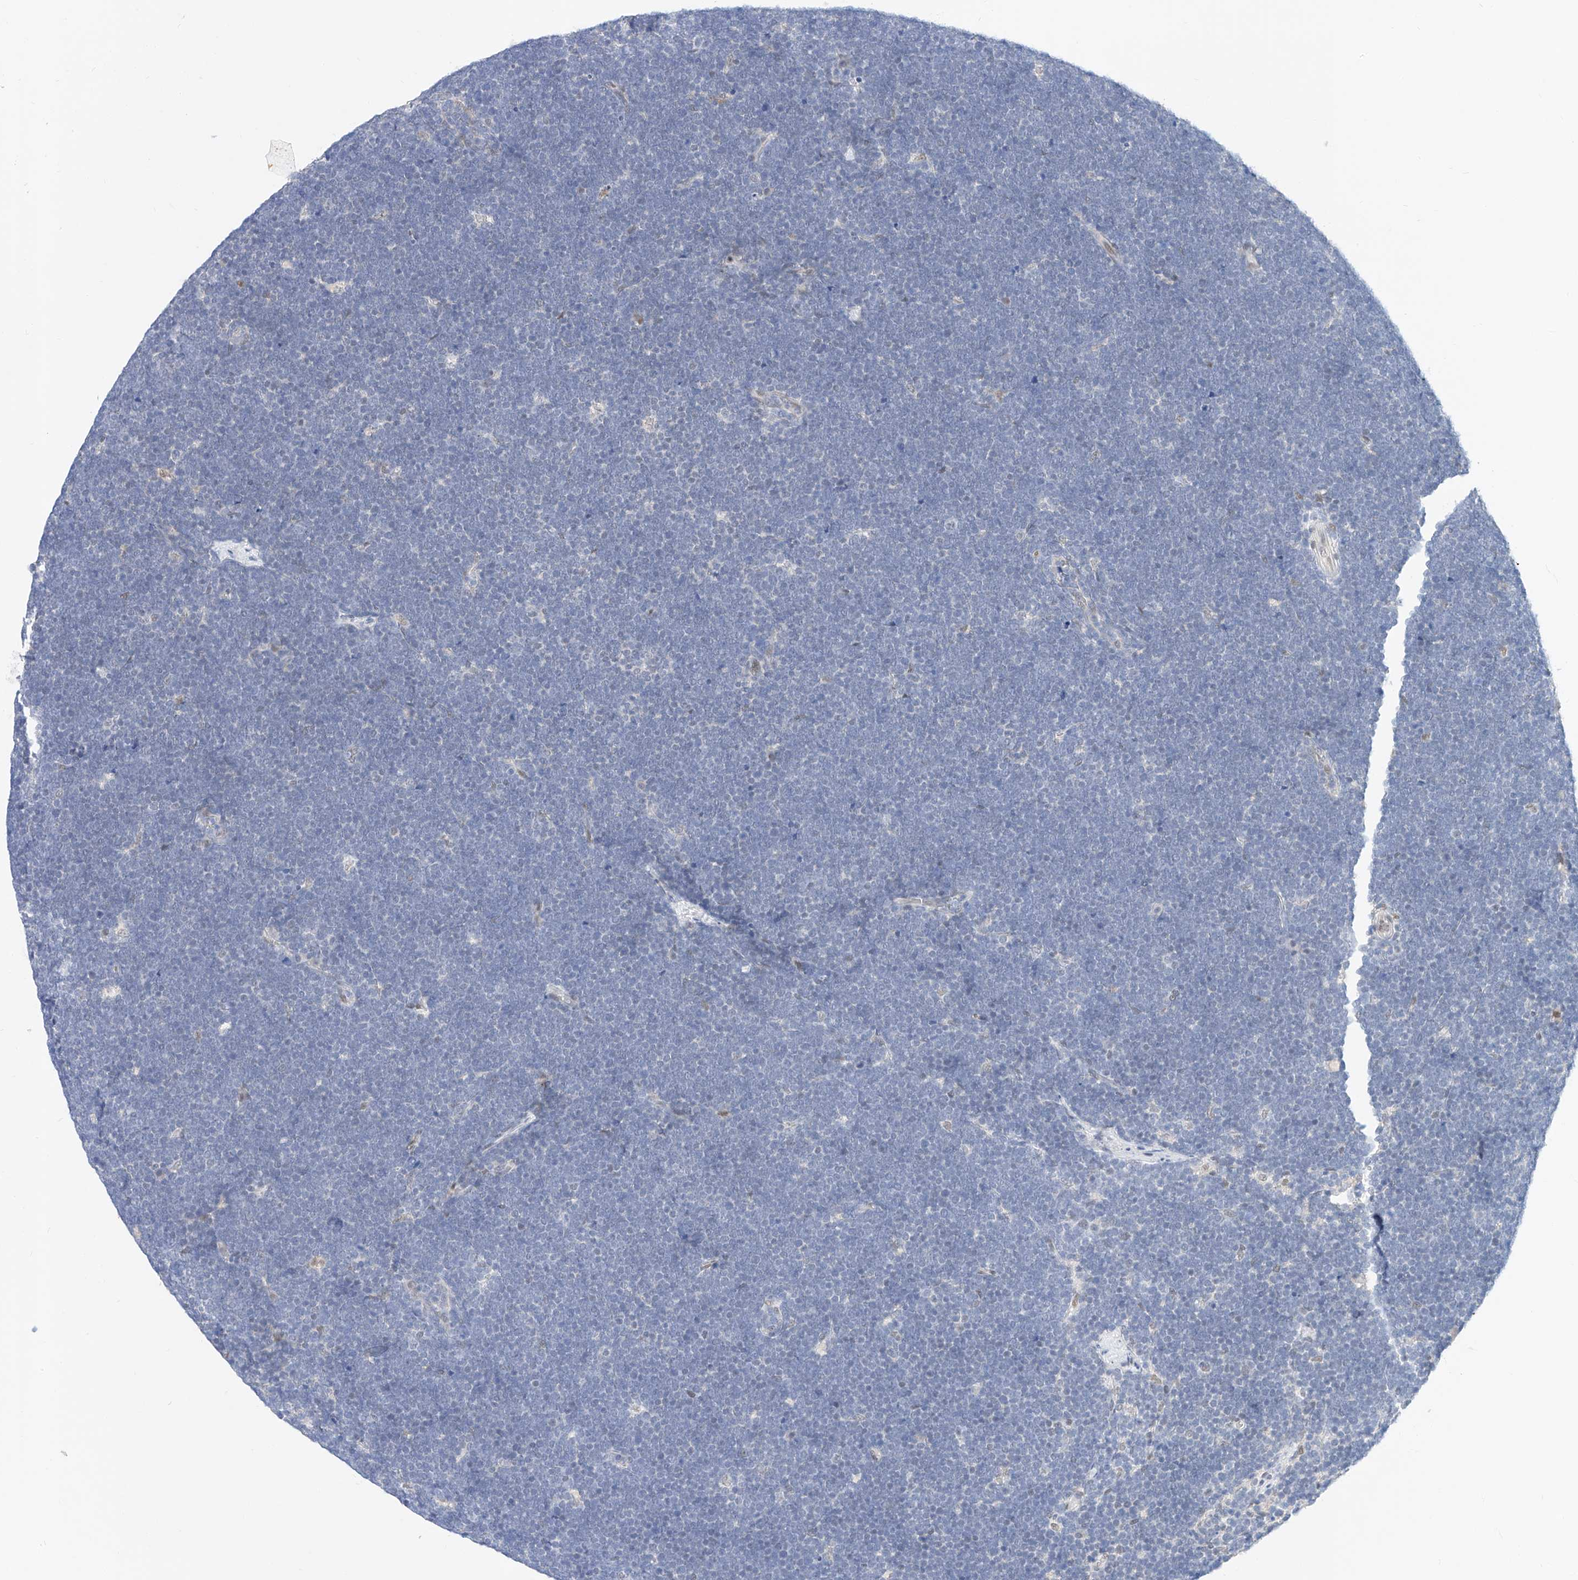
{"staining": {"intensity": "negative", "quantity": "none", "location": "none"}, "tissue": "lymphoma", "cell_type": "Tumor cells", "image_type": "cancer", "snomed": [{"axis": "morphology", "description": "Malignant lymphoma, non-Hodgkin's type, High grade"}, {"axis": "topography", "description": "Lymph node"}], "caption": "Tumor cells show no significant staining in high-grade malignant lymphoma, non-Hodgkin's type.", "gene": "KCNJ1", "patient": {"sex": "male", "age": 13}}